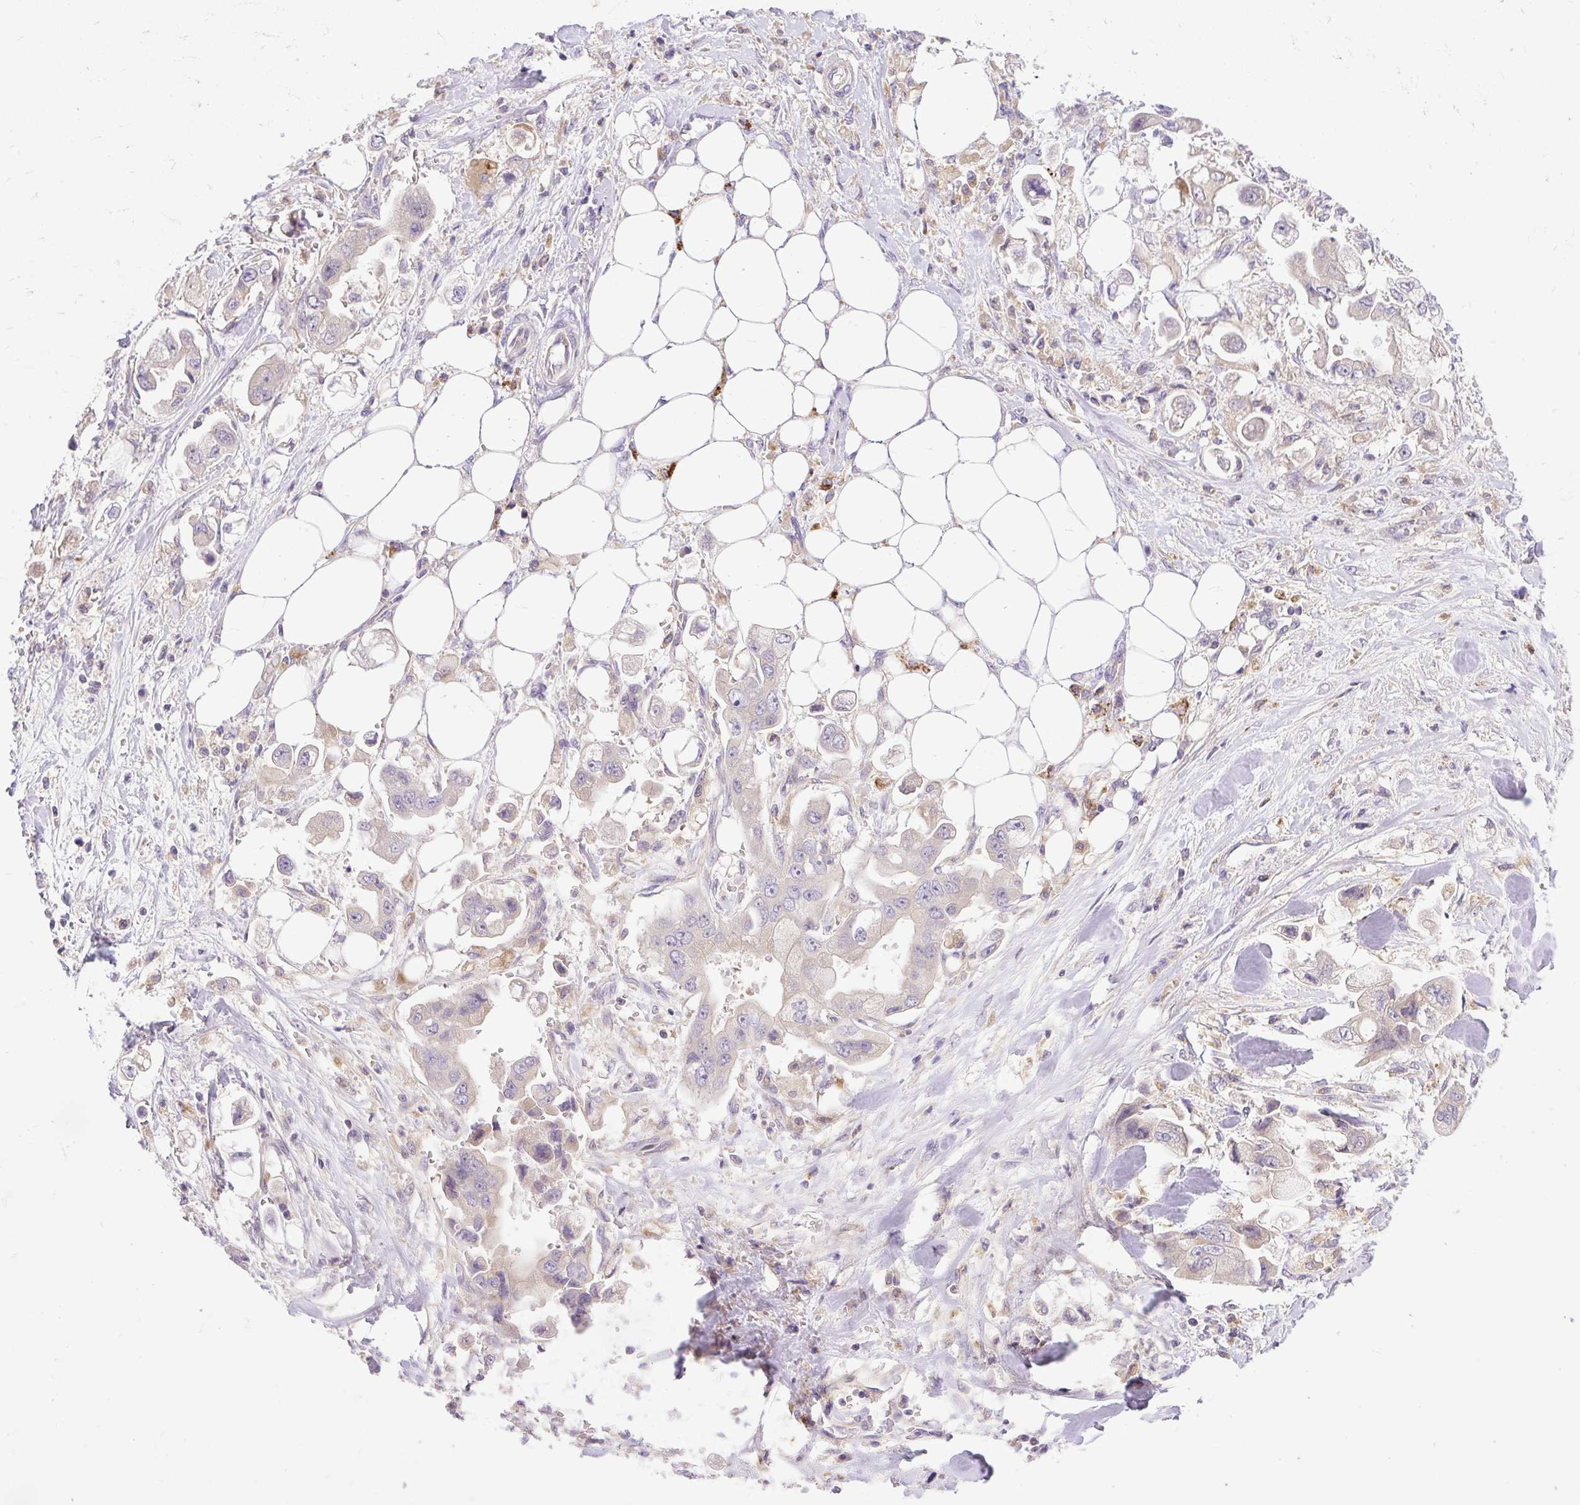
{"staining": {"intensity": "negative", "quantity": "none", "location": "none"}, "tissue": "stomach cancer", "cell_type": "Tumor cells", "image_type": "cancer", "snomed": [{"axis": "morphology", "description": "Adenocarcinoma, NOS"}, {"axis": "topography", "description": "Stomach"}], "caption": "Immunohistochemistry histopathology image of neoplastic tissue: stomach adenocarcinoma stained with DAB (3,3'-diaminobenzidine) displays no significant protein positivity in tumor cells. (Brightfield microscopy of DAB (3,3'-diaminobenzidine) immunohistochemistry (IHC) at high magnification).", "gene": "HEXB", "patient": {"sex": "male", "age": 62}}